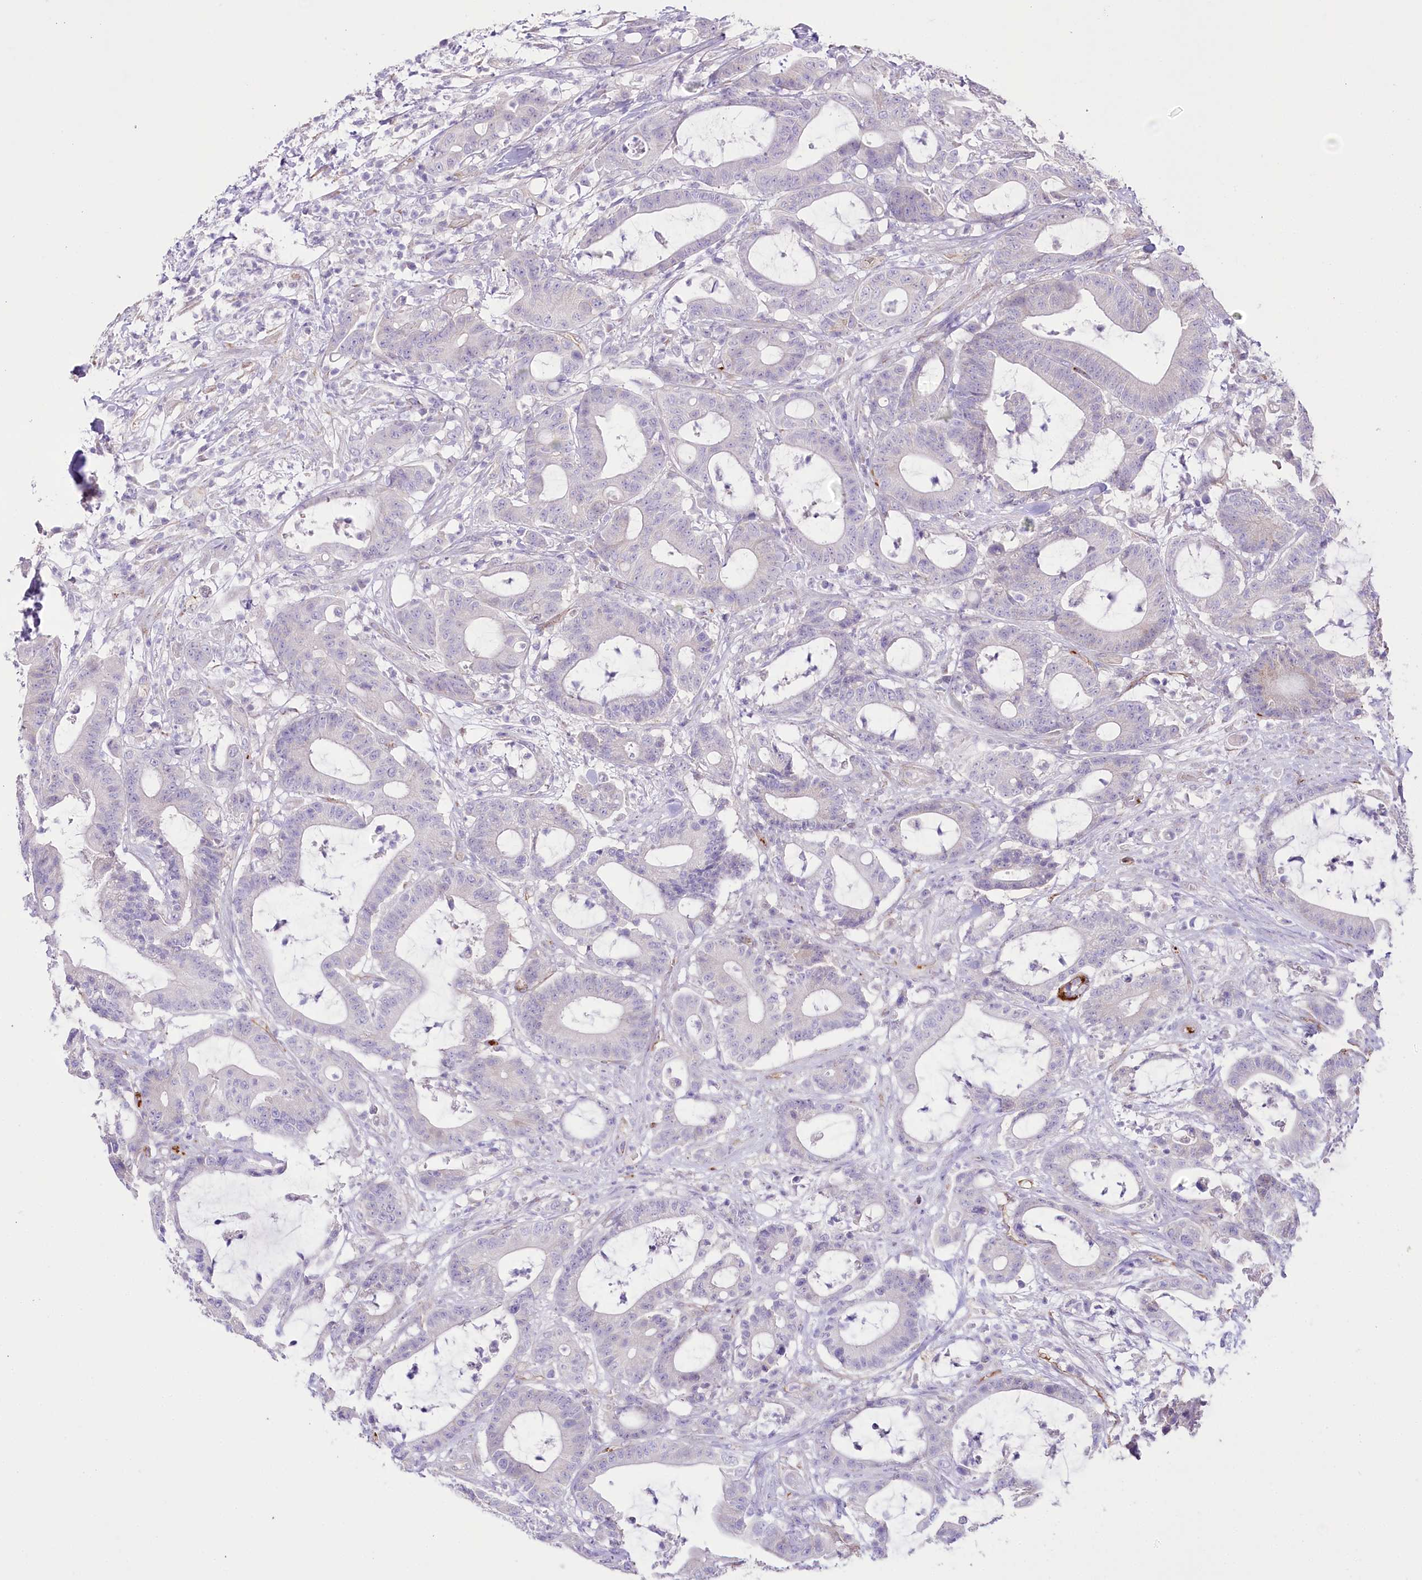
{"staining": {"intensity": "weak", "quantity": "<25%", "location": "cytoplasmic/membranous"}, "tissue": "colorectal cancer", "cell_type": "Tumor cells", "image_type": "cancer", "snomed": [{"axis": "morphology", "description": "Adenocarcinoma, NOS"}, {"axis": "topography", "description": "Colon"}], "caption": "A photomicrograph of human adenocarcinoma (colorectal) is negative for staining in tumor cells.", "gene": "SLC39A10", "patient": {"sex": "female", "age": 84}}